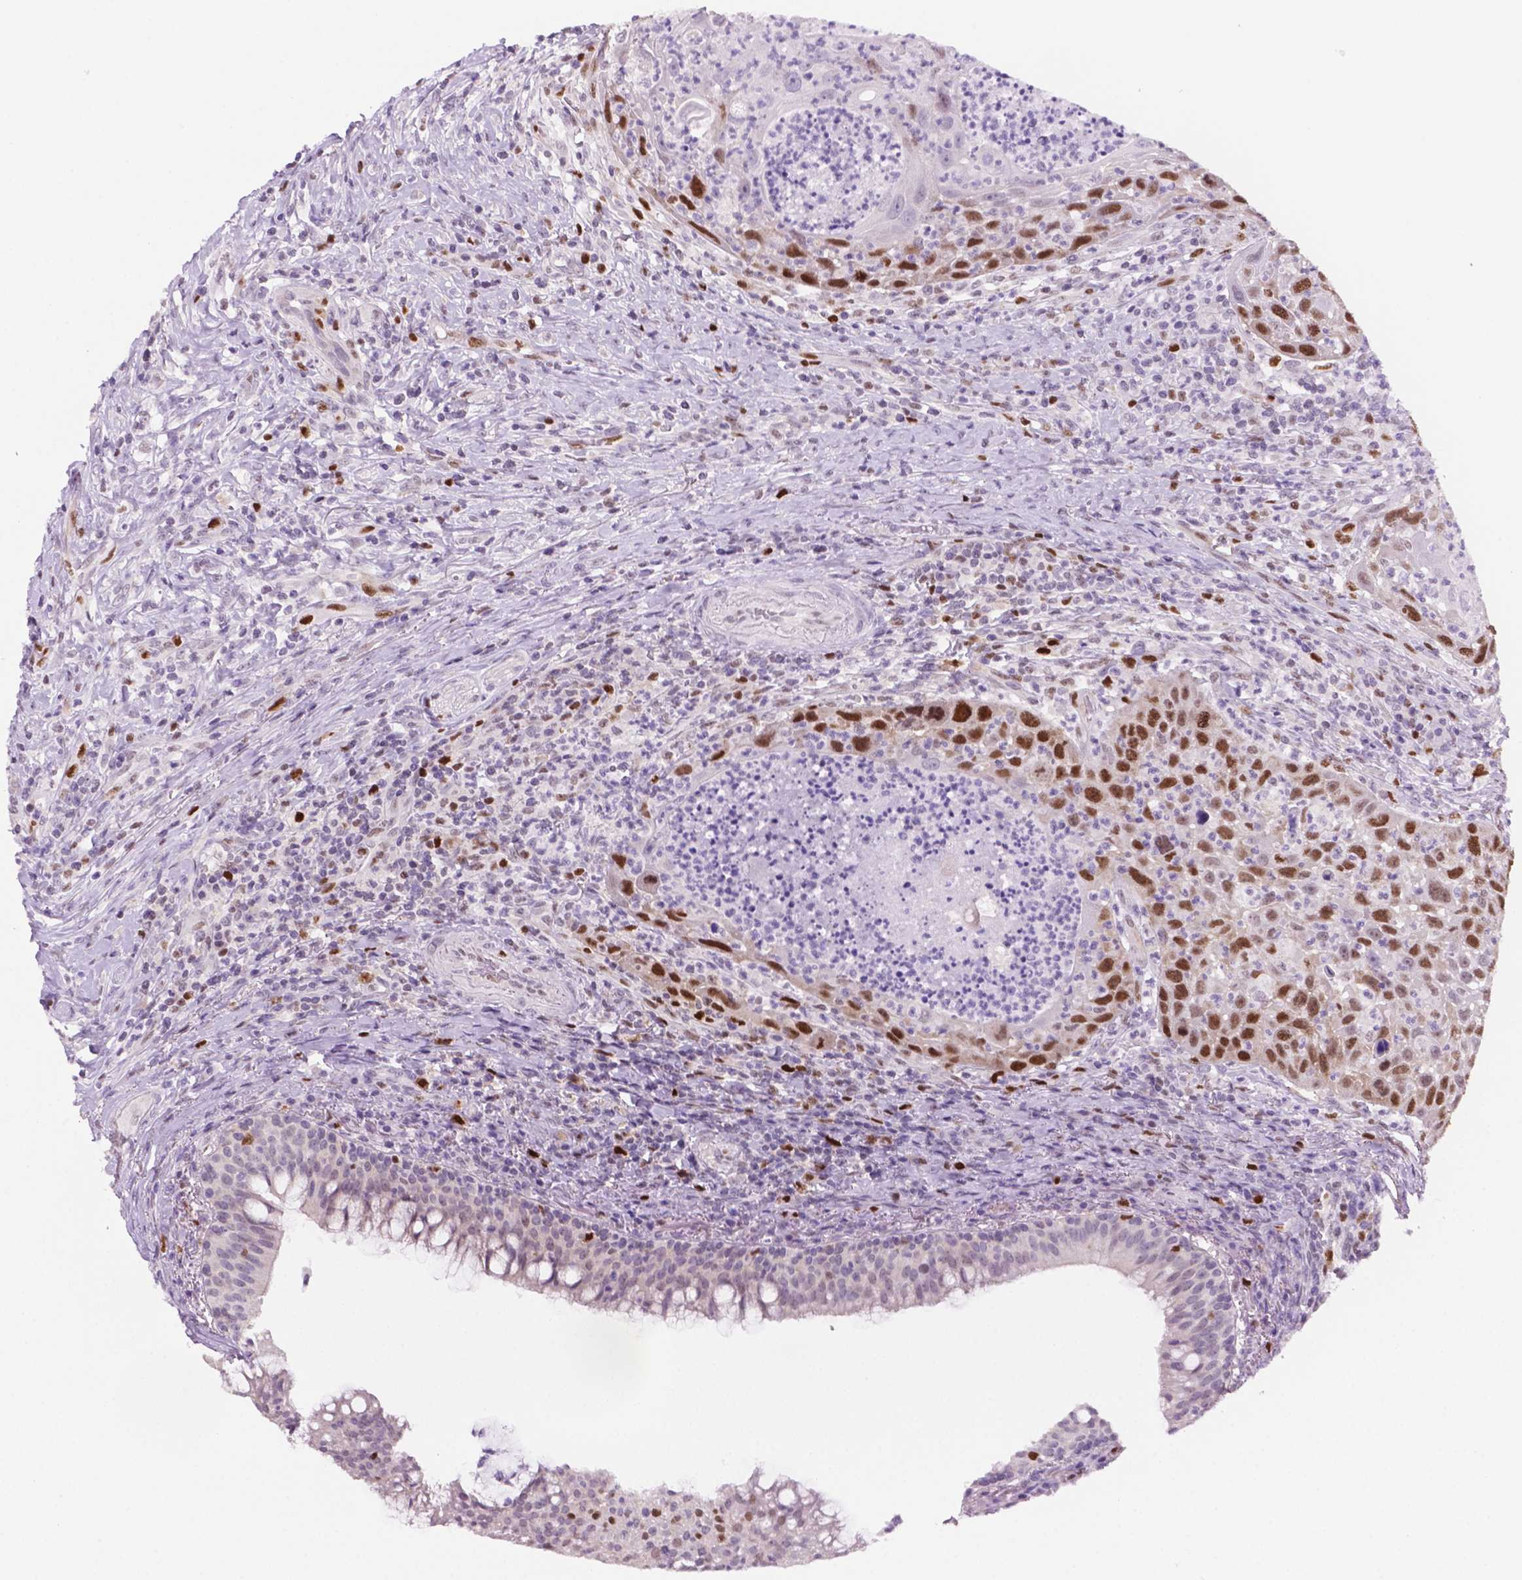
{"staining": {"intensity": "moderate", "quantity": ">75%", "location": "nuclear"}, "tissue": "head and neck cancer", "cell_type": "Tumor cells", "image_type": "cancer", "snomed": [{"axis": "morphology", "description": "Squamous cell carcinoma, NOS"}, {"axis": "topography", "description": "Head-Neck"}], "caption": "Human head and neck cancer (squamous cell carcinoma) stained with a protein marker exhibits moderate staining in tumor cells.", "gene": "NCAPH2", "patient": {"sex": "male", "age": 69}}